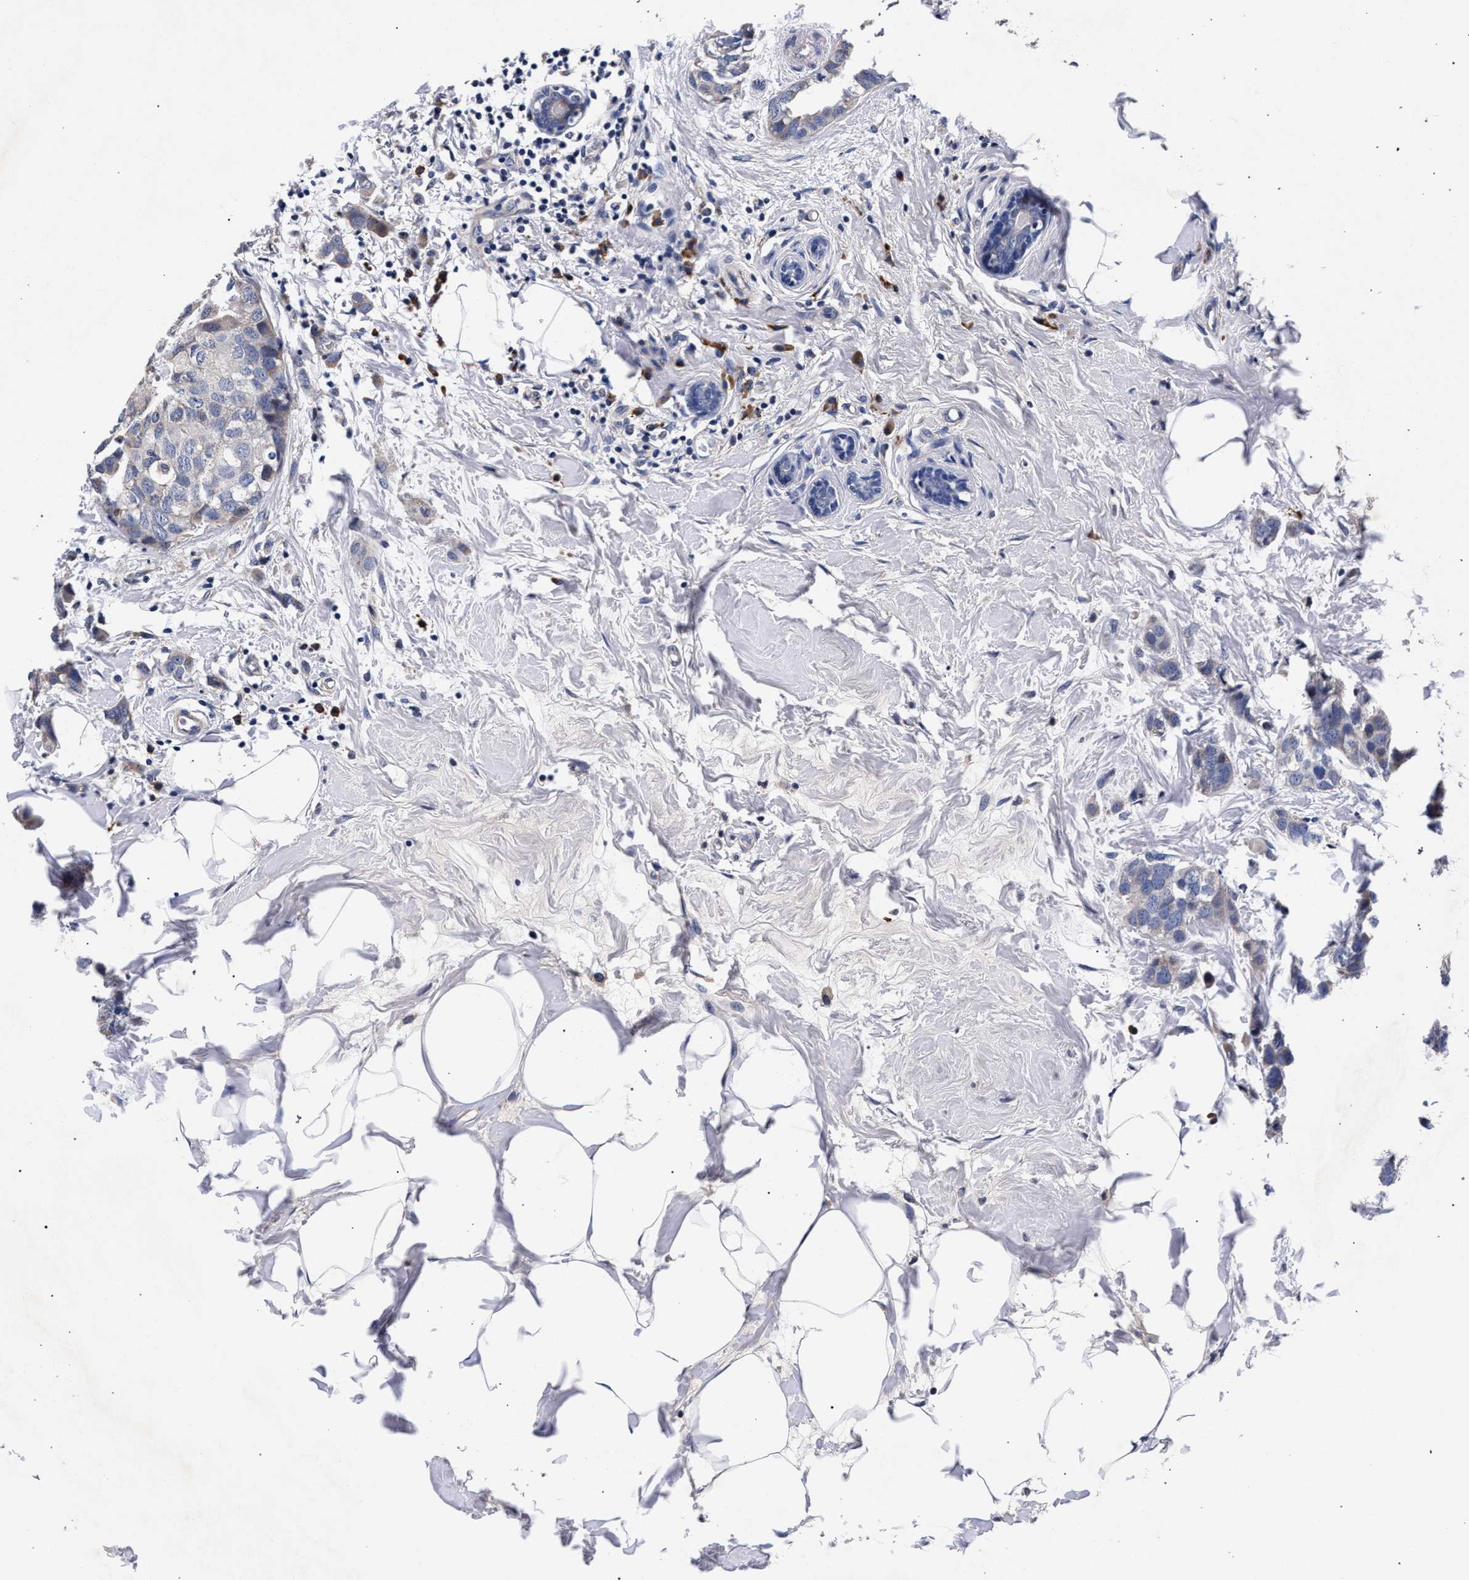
{"staining": {"intensity": "negative", "quantity": "none", "location": "none"}, "tissue": "breast cancer", "cell_type": "Tumor cells", "image_type": "cancer", "snomed": [{"axis": "morphology", "description": "Normal tissue, NOS"}, {"axis": "morphology", "description": "Duct carcinoma"}, {"axis": "topography", "description": "Breast"}], "caption": "The immunohistochemistry micrograph has no significant expression in tumor cells of infiltrating ductal carcinoma (breast) tissue.", "gene": "CFAP95", "patient": {"sex": "female", "age": 50}}